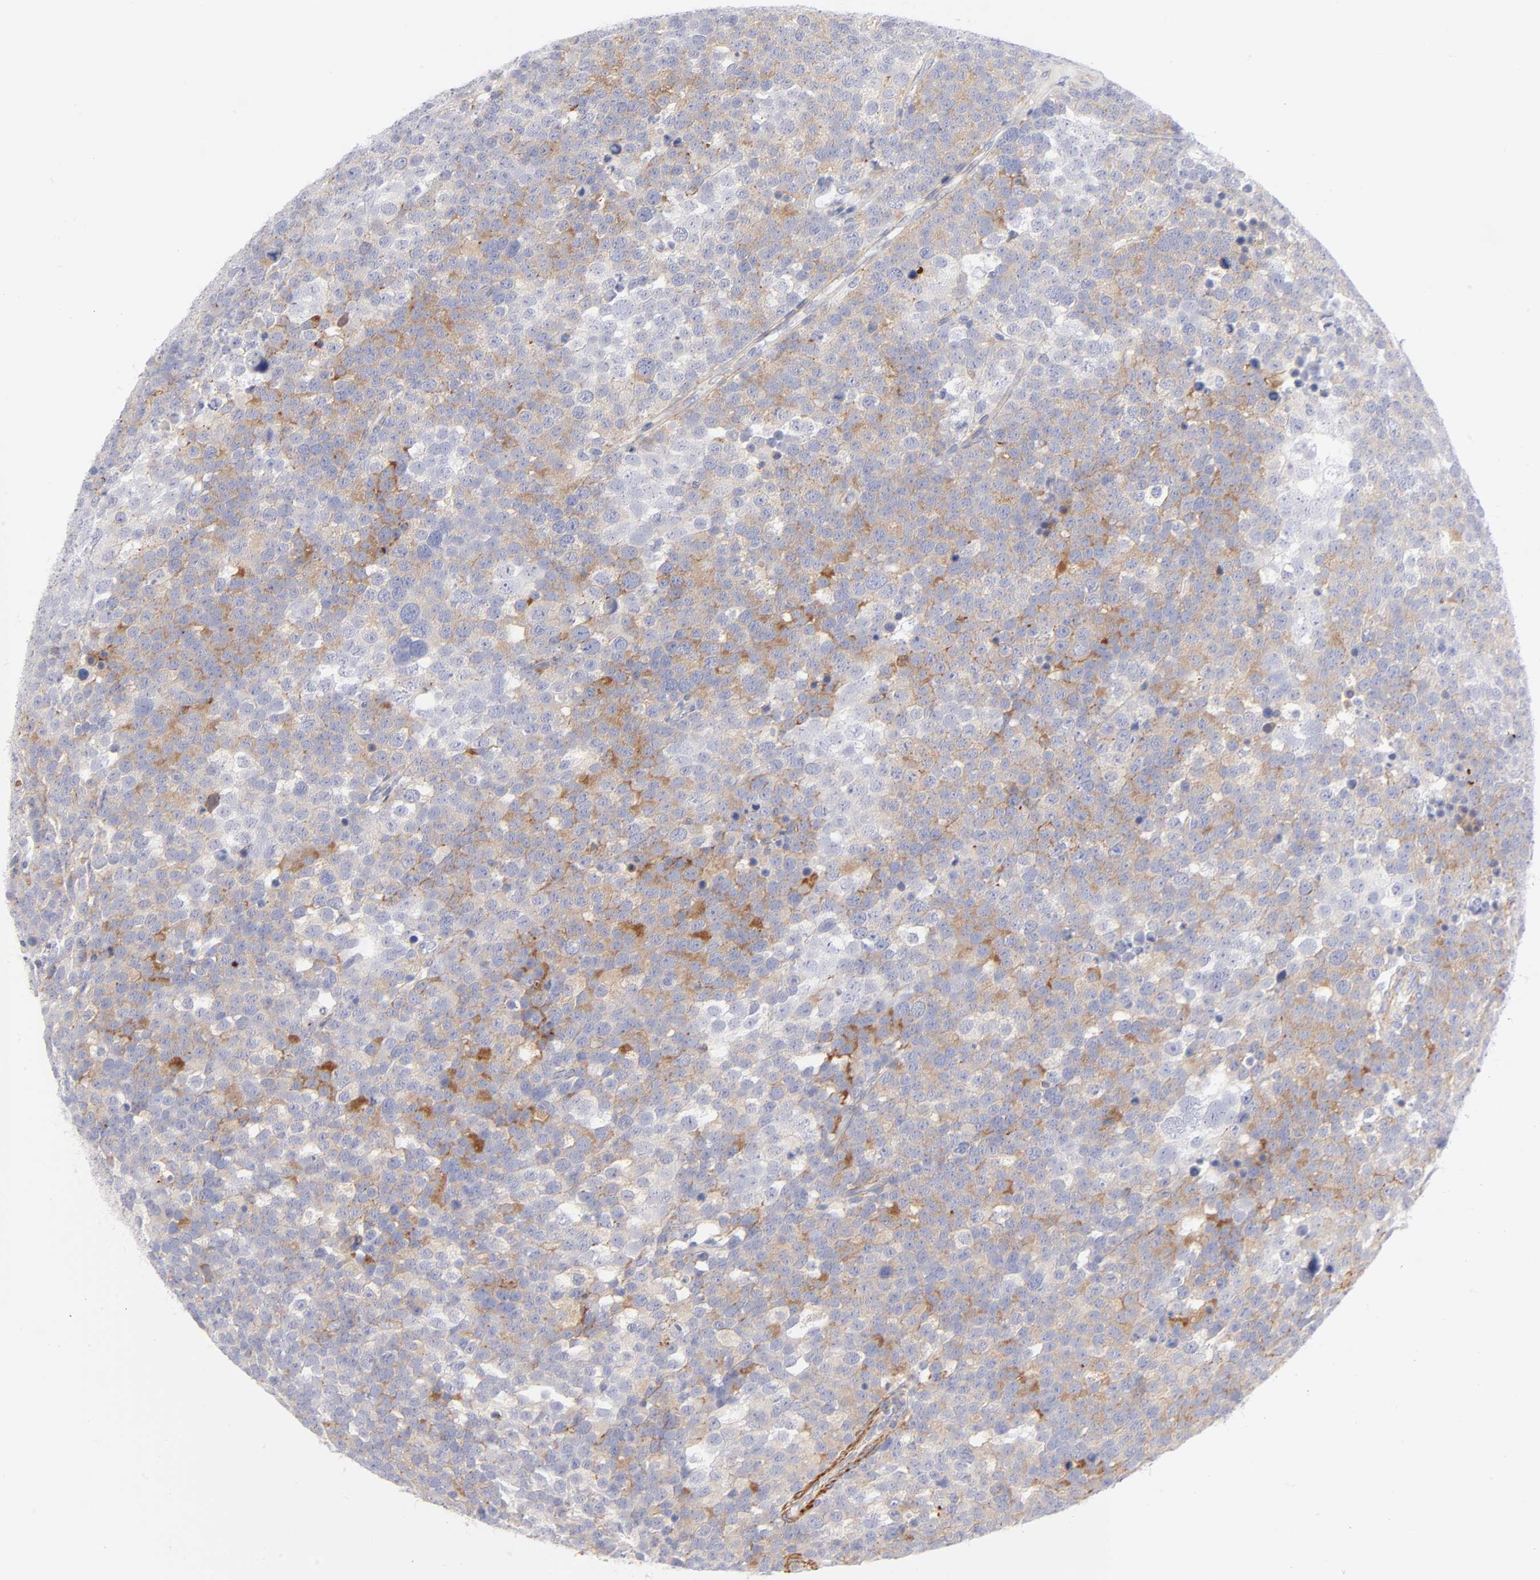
{"staining": {"intensity": "moderate", "quantity": "25%-75%", "location": "cytoplasmic/membranous"}, "tissue": "testis cancer", "cell_type": "Tumor cells", "image_type": "cancer", "snomed": [{"axis": "morphology", "description": "Seminoma, NOS"}, {"axis": "topography", "description": "Testis"}], "caption": "The micrograph reveals staining of testis cancer (seminoma), revealing moderate cytoplasmic/membranous protein expression (brown color) within tumor cells. (IHC, brightfield microscopy, high magnification).", "gene": "ACTA2", "patient": {"sex": "male", "age": 71}}